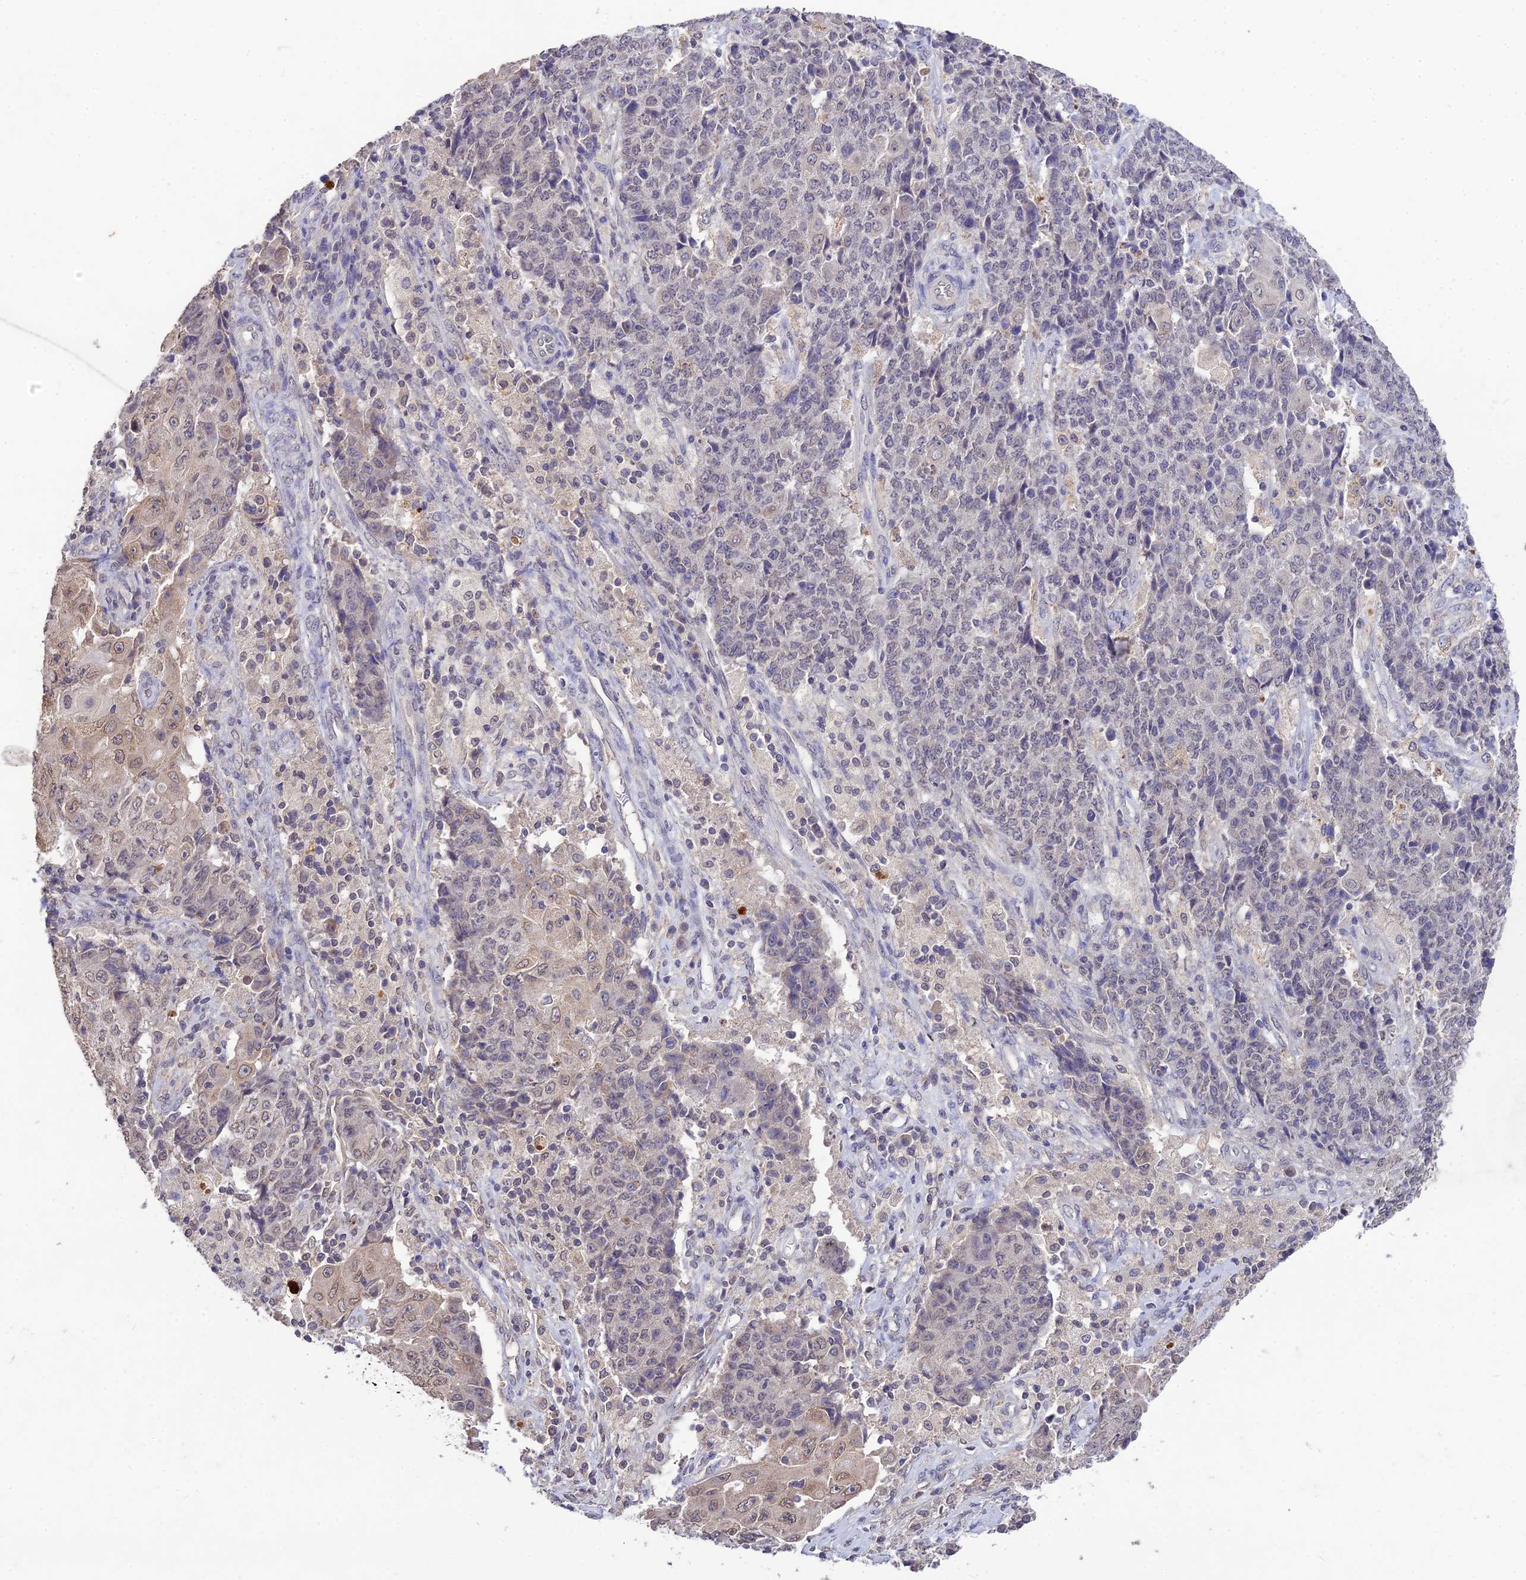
{"staining": {"intensity": "moderate", "quantity": "<25%", "location": "cytoplasmic/membranous,nuclear"}, "tissue": "ovarian cancer", "cell_type": "Tumor cells", "image_type": "cancer", "snomed": [{"axis": "morphology", "description": "Carcinoma, endometroid"}, {"axis": "topography", "description": "Ovary"}], "caption": "This photomicrograph shows immunohistochemistry (IHC) staining of ovarian cancer (endometroid carcinoma), with low moderate cytoplasmic/membranous and nuclear staining in about <25% of tumor cells.", "gene": "PGK1", "patient": {"sex": "female", "age": 42}}